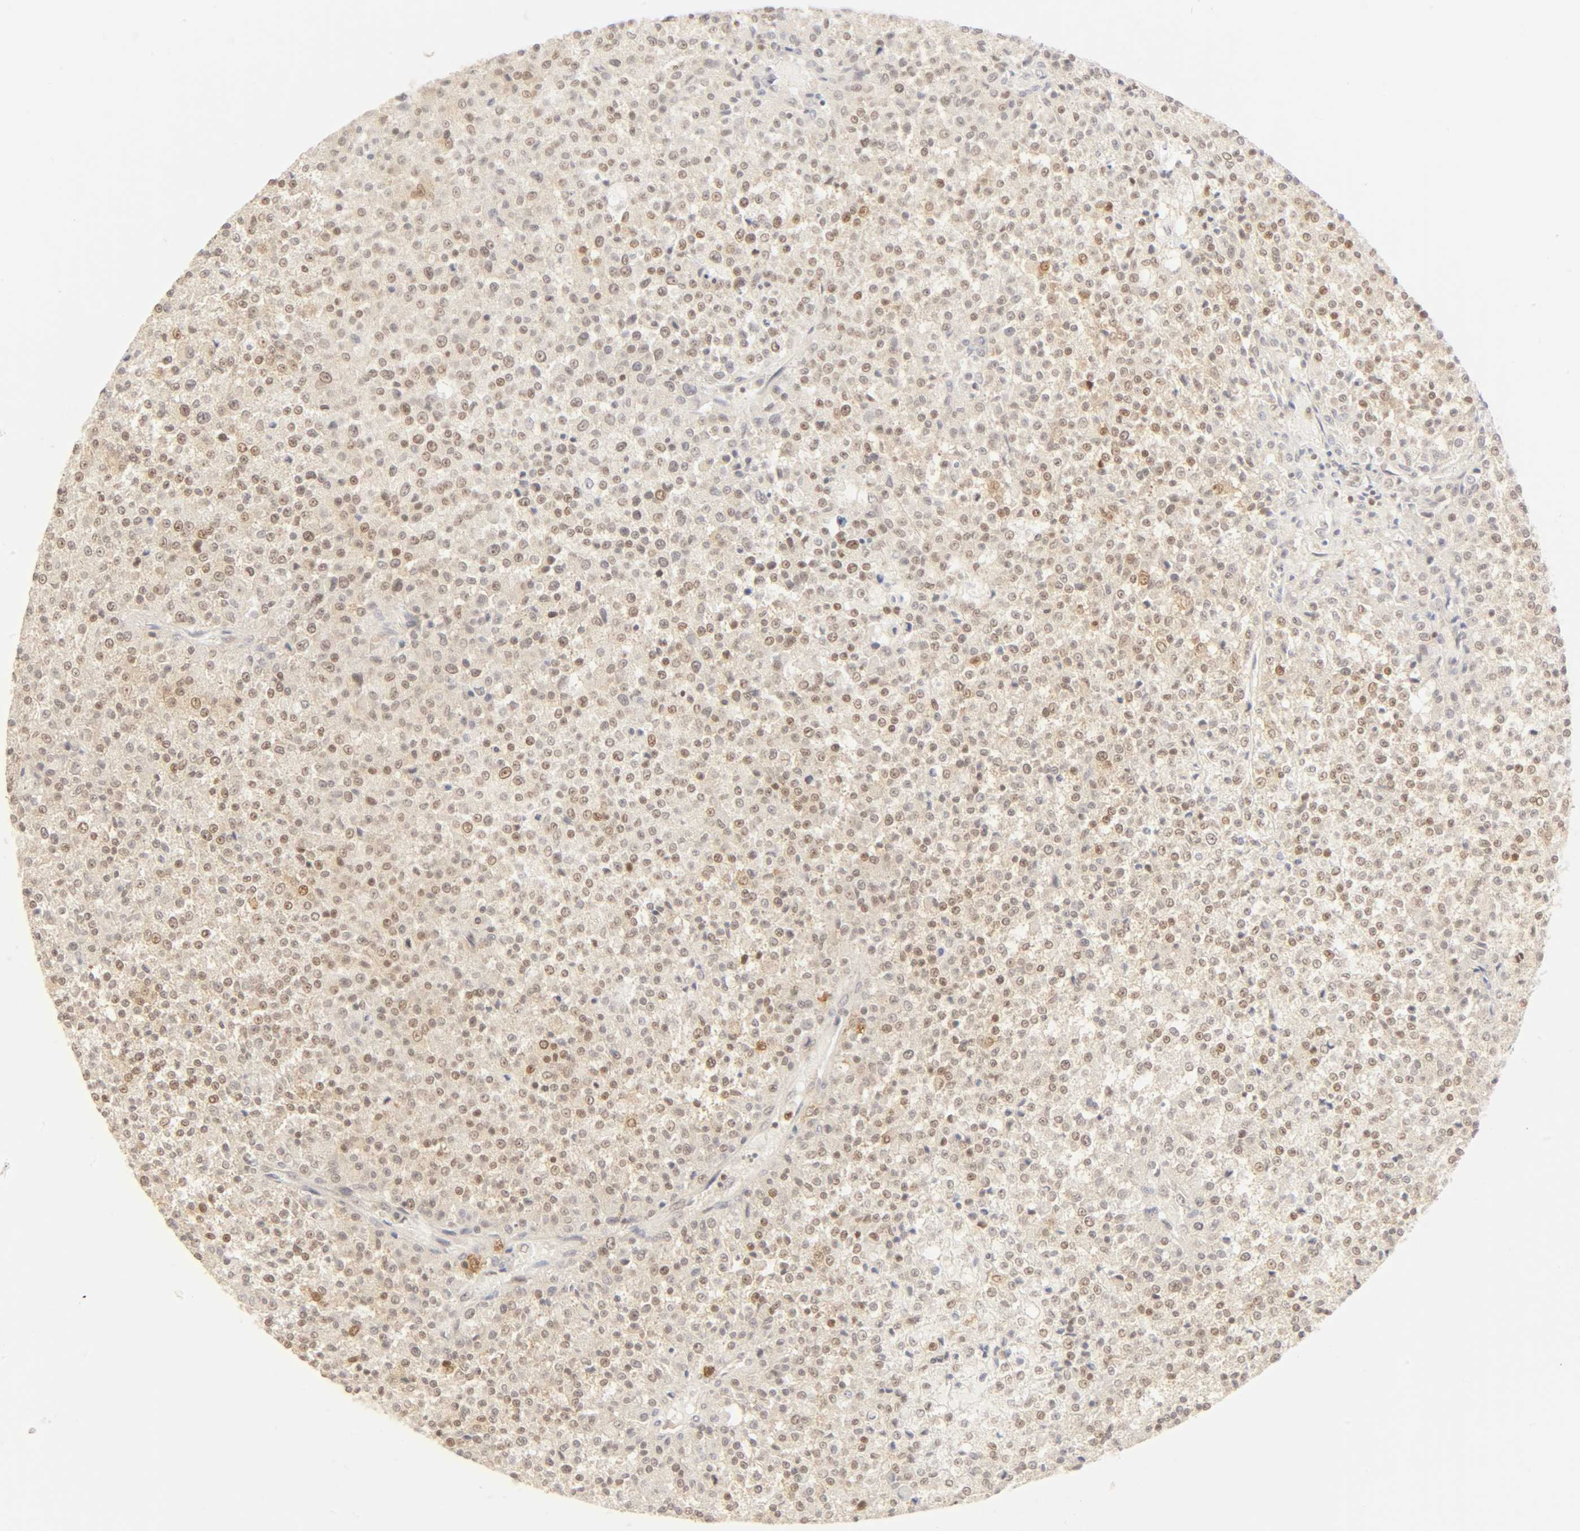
{"staining": {"intensity": "weak", "quantity": "25%-75%", "location": "cytoplasmic/membranous"}, "tissue": "testis cancer", "cell_type": "Tumor cells", "image_type": "cancer", "snomed": [{"axis": "morphology", "description": "Seminoma, NOS"}, {"axis": "topography", "description": "Testis"}], "caption": "Testis cancer was stained to show a protein in brown. There is low levels of weak cytoplasmic/membranous positivity in approximately 25%-75% of tumor cells.", "gene": "KIF2A", "patient": {"sex": "male", "age": 59}}